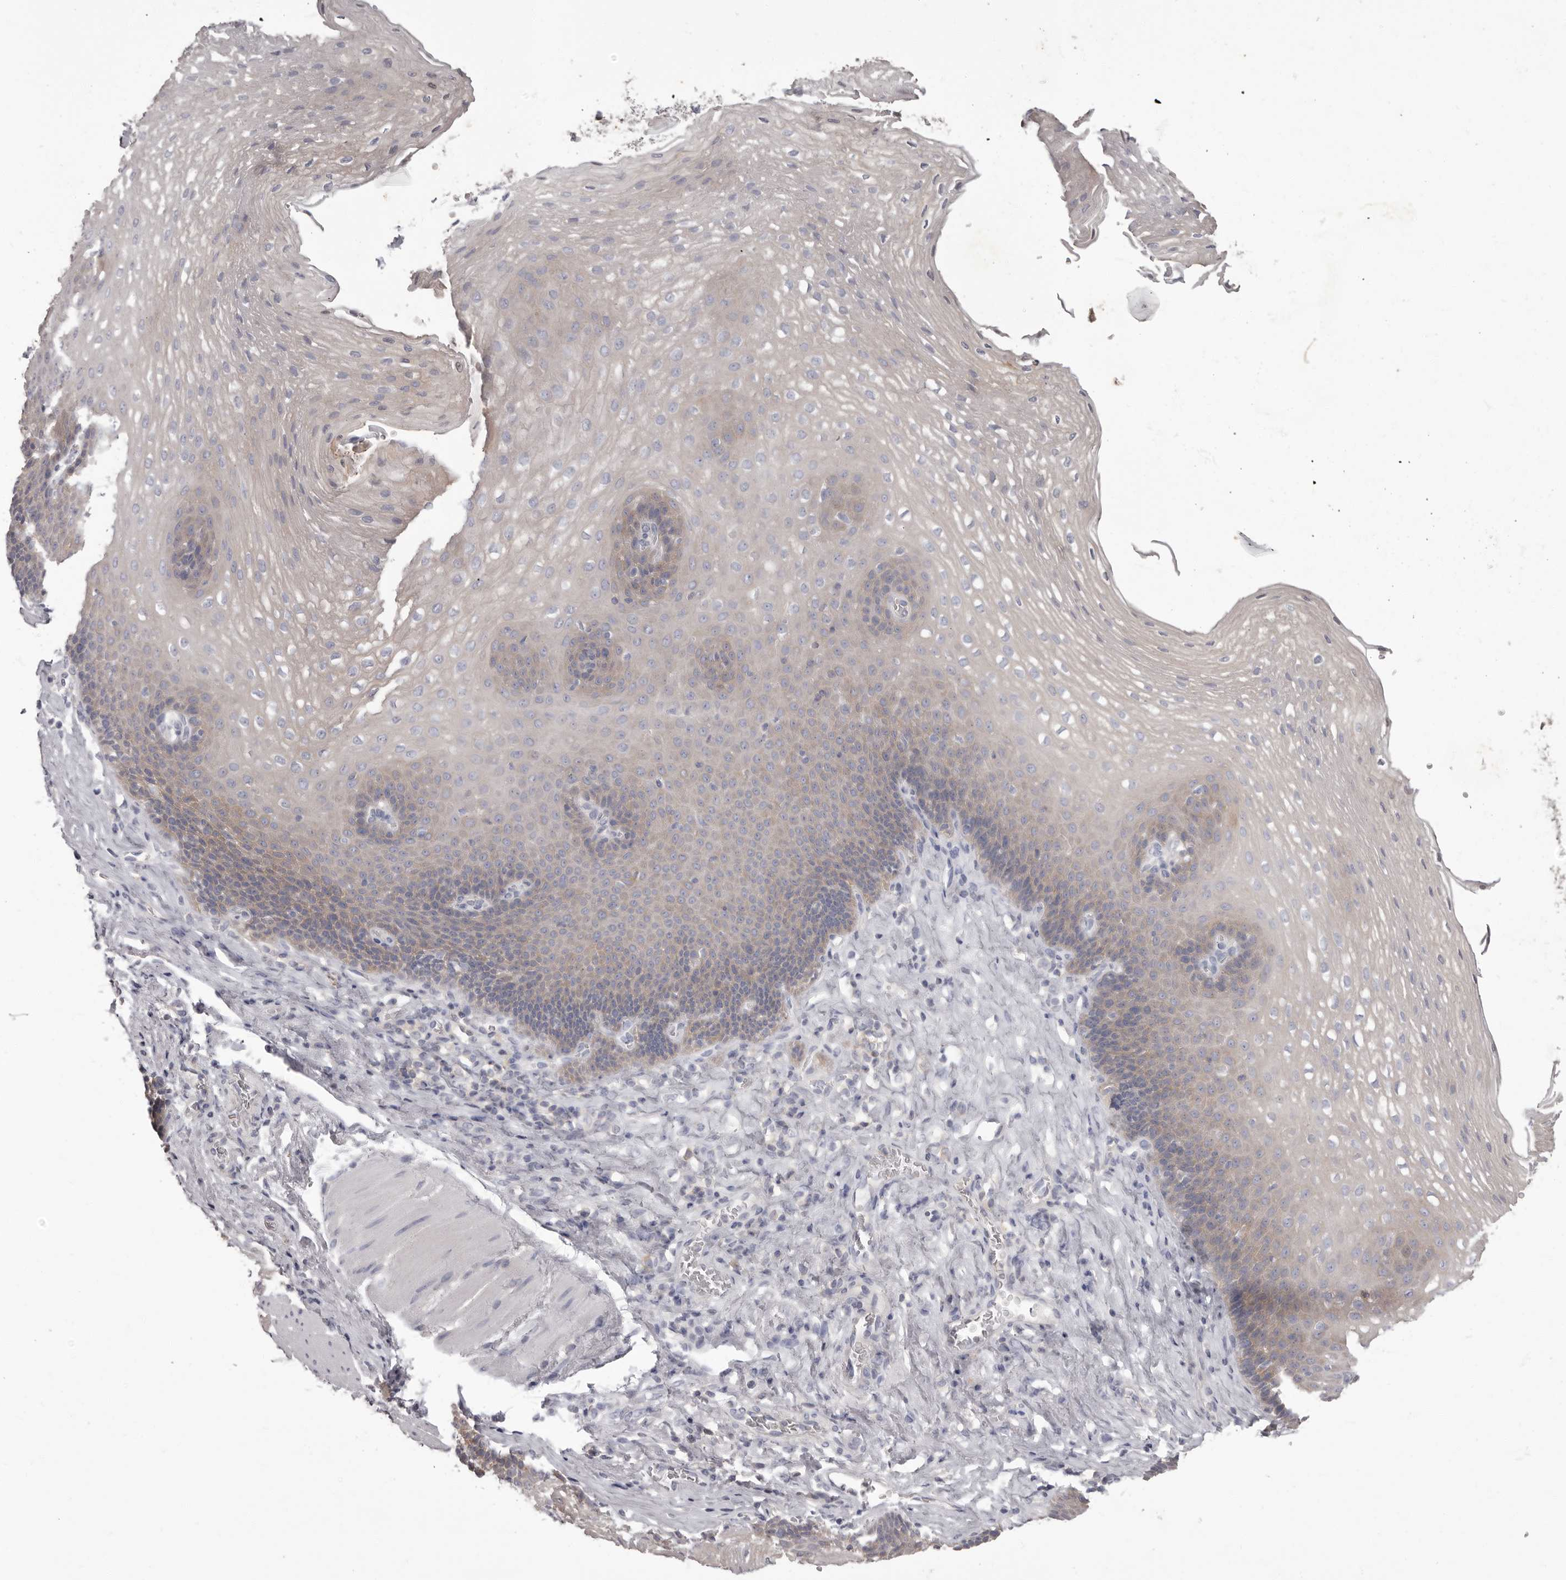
{"staining": {"intensity": "weak", "quantity": "<25%", "location": "cytoplasmic/membranous"}, "tissue": "esophagus", "cell_type": "Squamous epithelial cells", "image_type": "normal", "snomed": [{"axis": "morphology", "description": "Normal tissue, NOS"}, {"axis": "topography", "description": "Esophagus"}], "caption": "Immunohistochemistry (IHC) photomicrograph of unremarkable esophagus: esophagus stained with DAB shows no significant protein staining in squamous epithelial cells.", "gene": "APEH", "patient": {"sex": "female", "age": 66}}